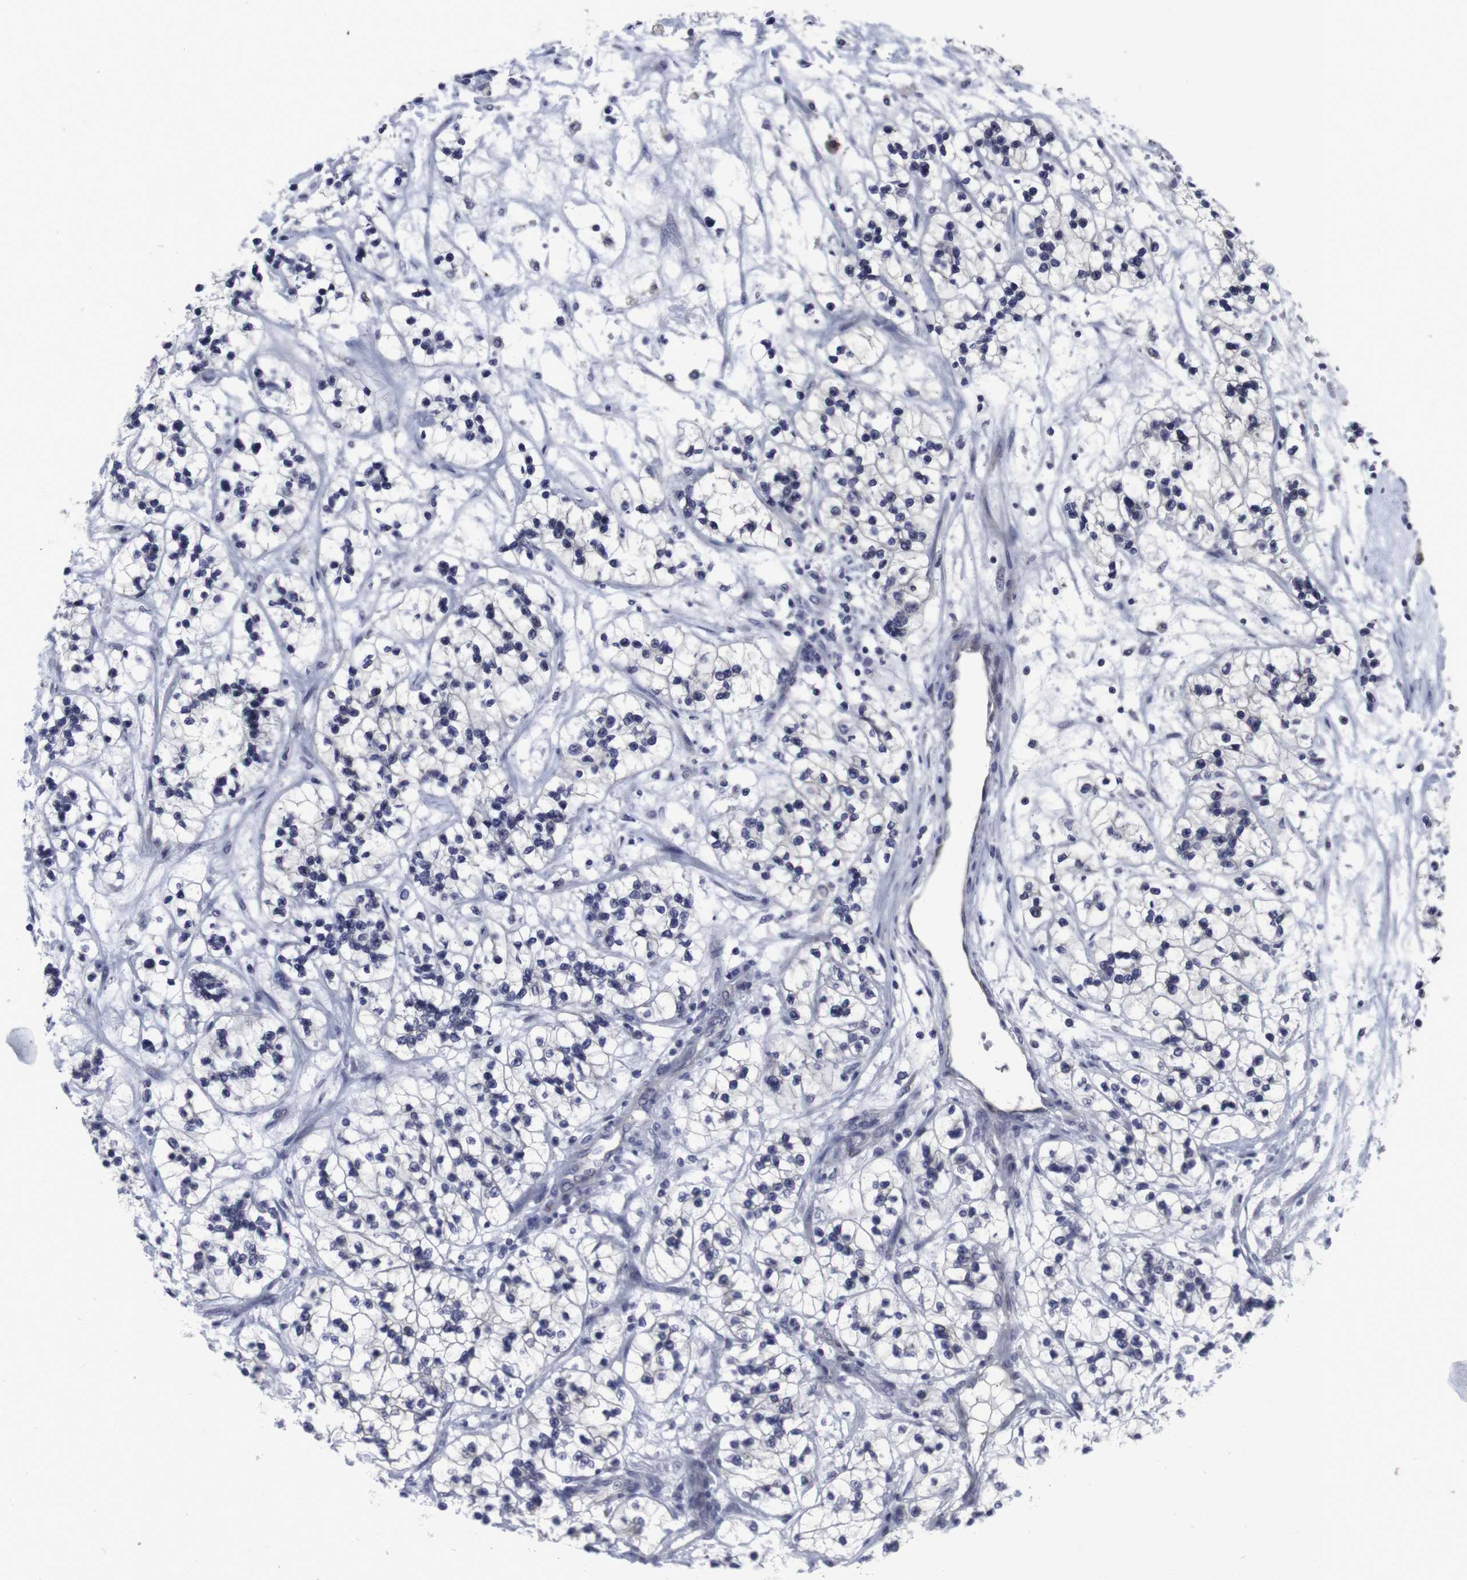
{"staining": {"intensity": "negative", "quantity": "none", "location": "none"}, "tissue": "renal cancer", "cell_type": "Tumor cells", "image_type": "cancer", "snomed": [{"axis": "morphology", "description": "Adenocarcinoma, NOS"}, {"axis": "topography", "description": "Kidney"}], "caption": "A histopathology image of human adenocarcinoma (renal) is negative for staining in tumor cells.", "gene": "SNCG", "patient": {"sex": "female", "age": 57}}